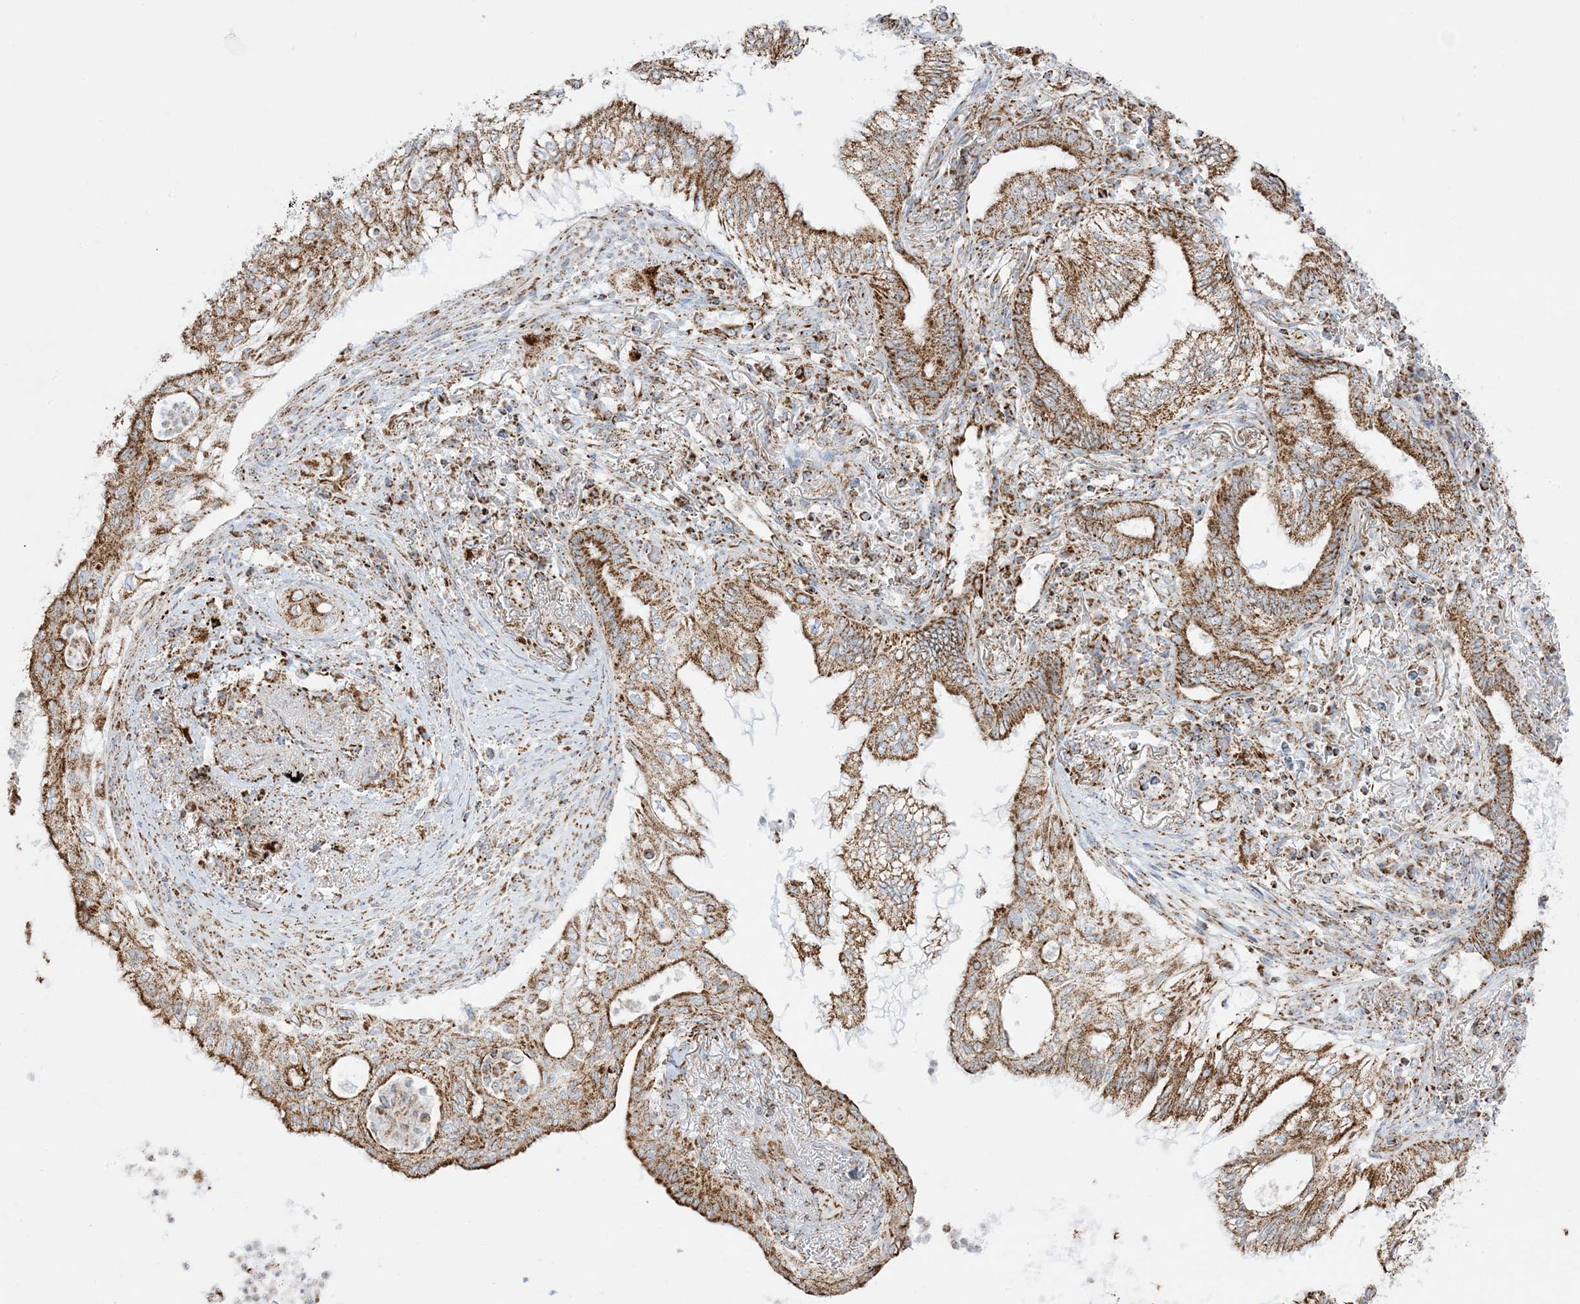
{"staining": {"intensity": "moderate", "quantity": ">75%", "location": "cytoplasmic/membranous"}, "tissue": "lung cancer", "cell_type": "Tumor cells", "image_type": "cancer", "snomed": [{"axis": "morphology", "description": "Adenocarcinoma, NOS"}, {"axis": "topography", "description": "Lung"}], "caption": "Moderate cytoplasmic/membranous expression for a protein is present in approximately >75% of tumor cells of lung cancer using immunohistochemistry.", "gene": "MRPS36", "patient": {"sex": "female", "age": 70}}